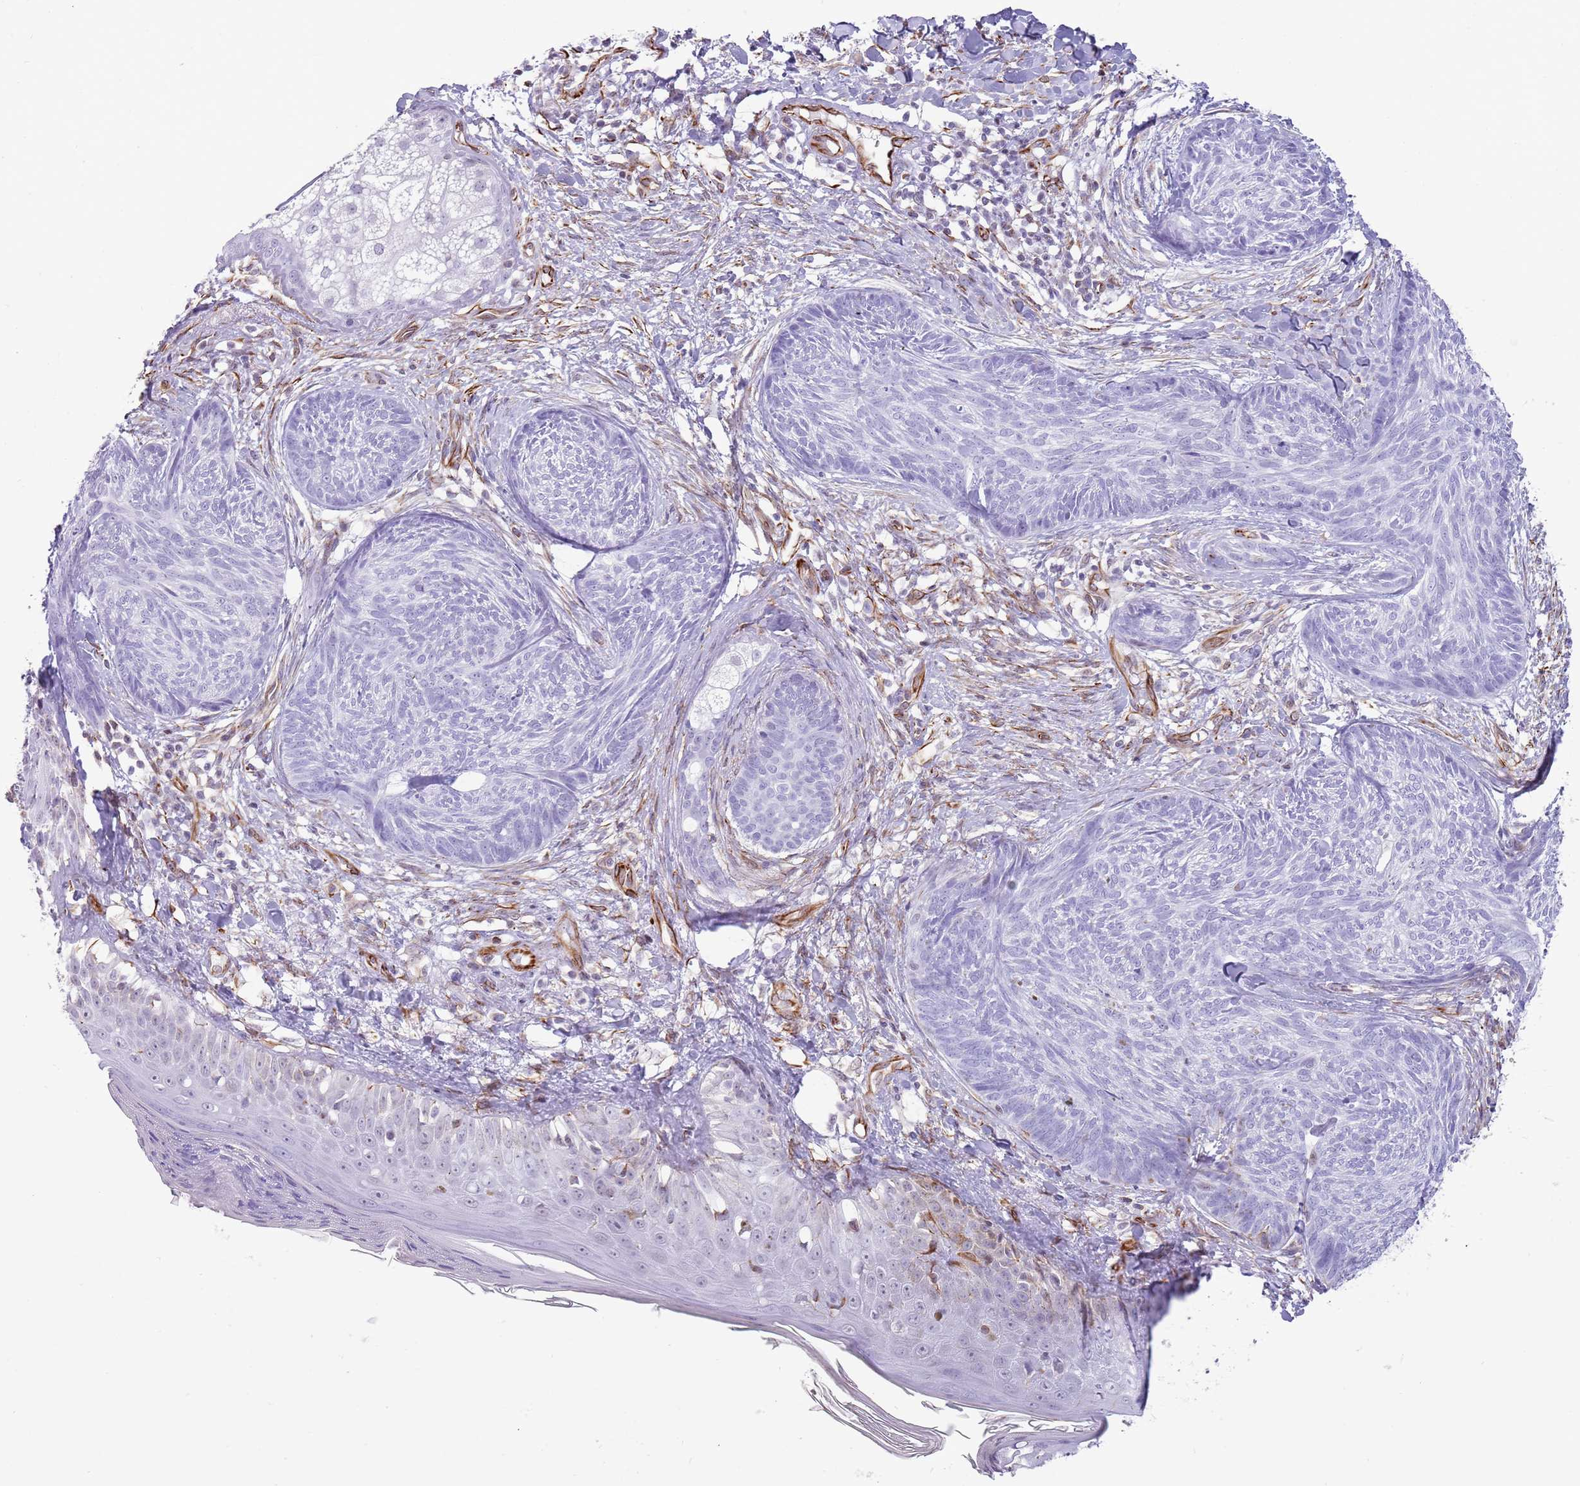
{"staining": {"intensity": "negative", "quantity": "none", "location": "none"}, "tissue": "skin cancer", "cell_type": "Tumor cells", "image_type": "cancer", "snomed": [{"axis": "morphology", "description": "Basal cell carcinoma"}, {"axis": "topography", "description": "Skin"}], "caption": "A high-resolution image shows immunohistochemistry (IHC) staining of skin basal cell carcinoma, which exhibits no significant staining in tumor cells. (Stains: DAB immunohistochemistry (IHC) with hematoxylin counter stain, Microscopy: brightfield microscopy at high magnification).", "gene": "NBPF3", "patient": {"sex": "male", "age": 73}}